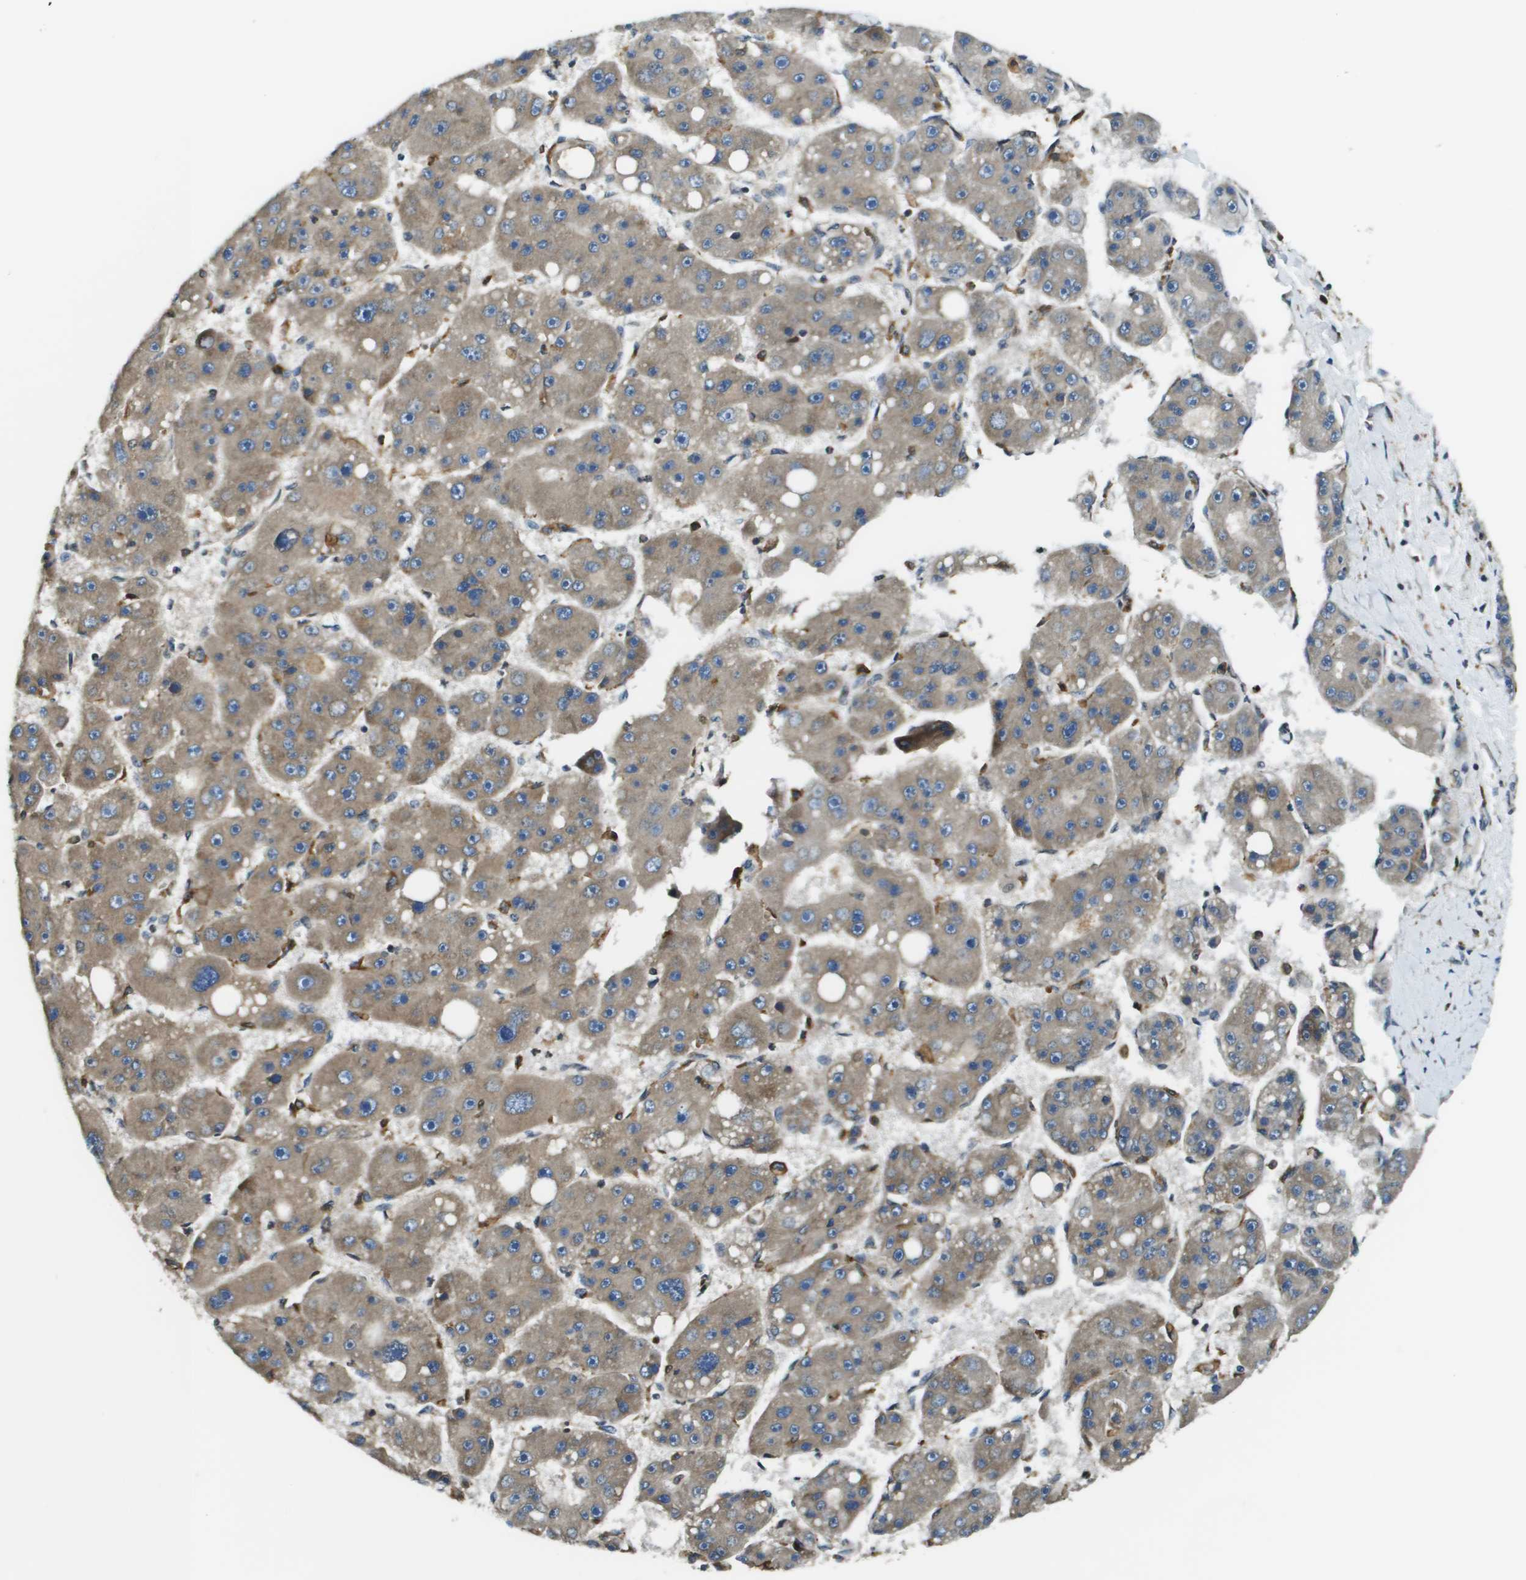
{"staining": {"intensity": "weak", "quantity": ">75%", "location": "cytoplasmic/membranous"}, "tissue": "liver cancer", "cell_type": "Tumor cells", "image_type": "cancer", "snomed": [{"axis": "morphology", "description": "Carcinoma, Hepatocellular, NOS"}, {"axis": "topography", "description": "Liver"}], "caption": "IHC photomicrograph of neoplastic tissue: hepatocellular carcinoma (liver) stained using immunohistochemistry (IHC) reveals low levels of weak protein expression localized specifically in the cytoplasmic/membranous of tumor cells, appearing as a cytoplasmic/membranous brown color.", "gene": "CNPY3", "patient": {"sex": "female", "age": 61}}